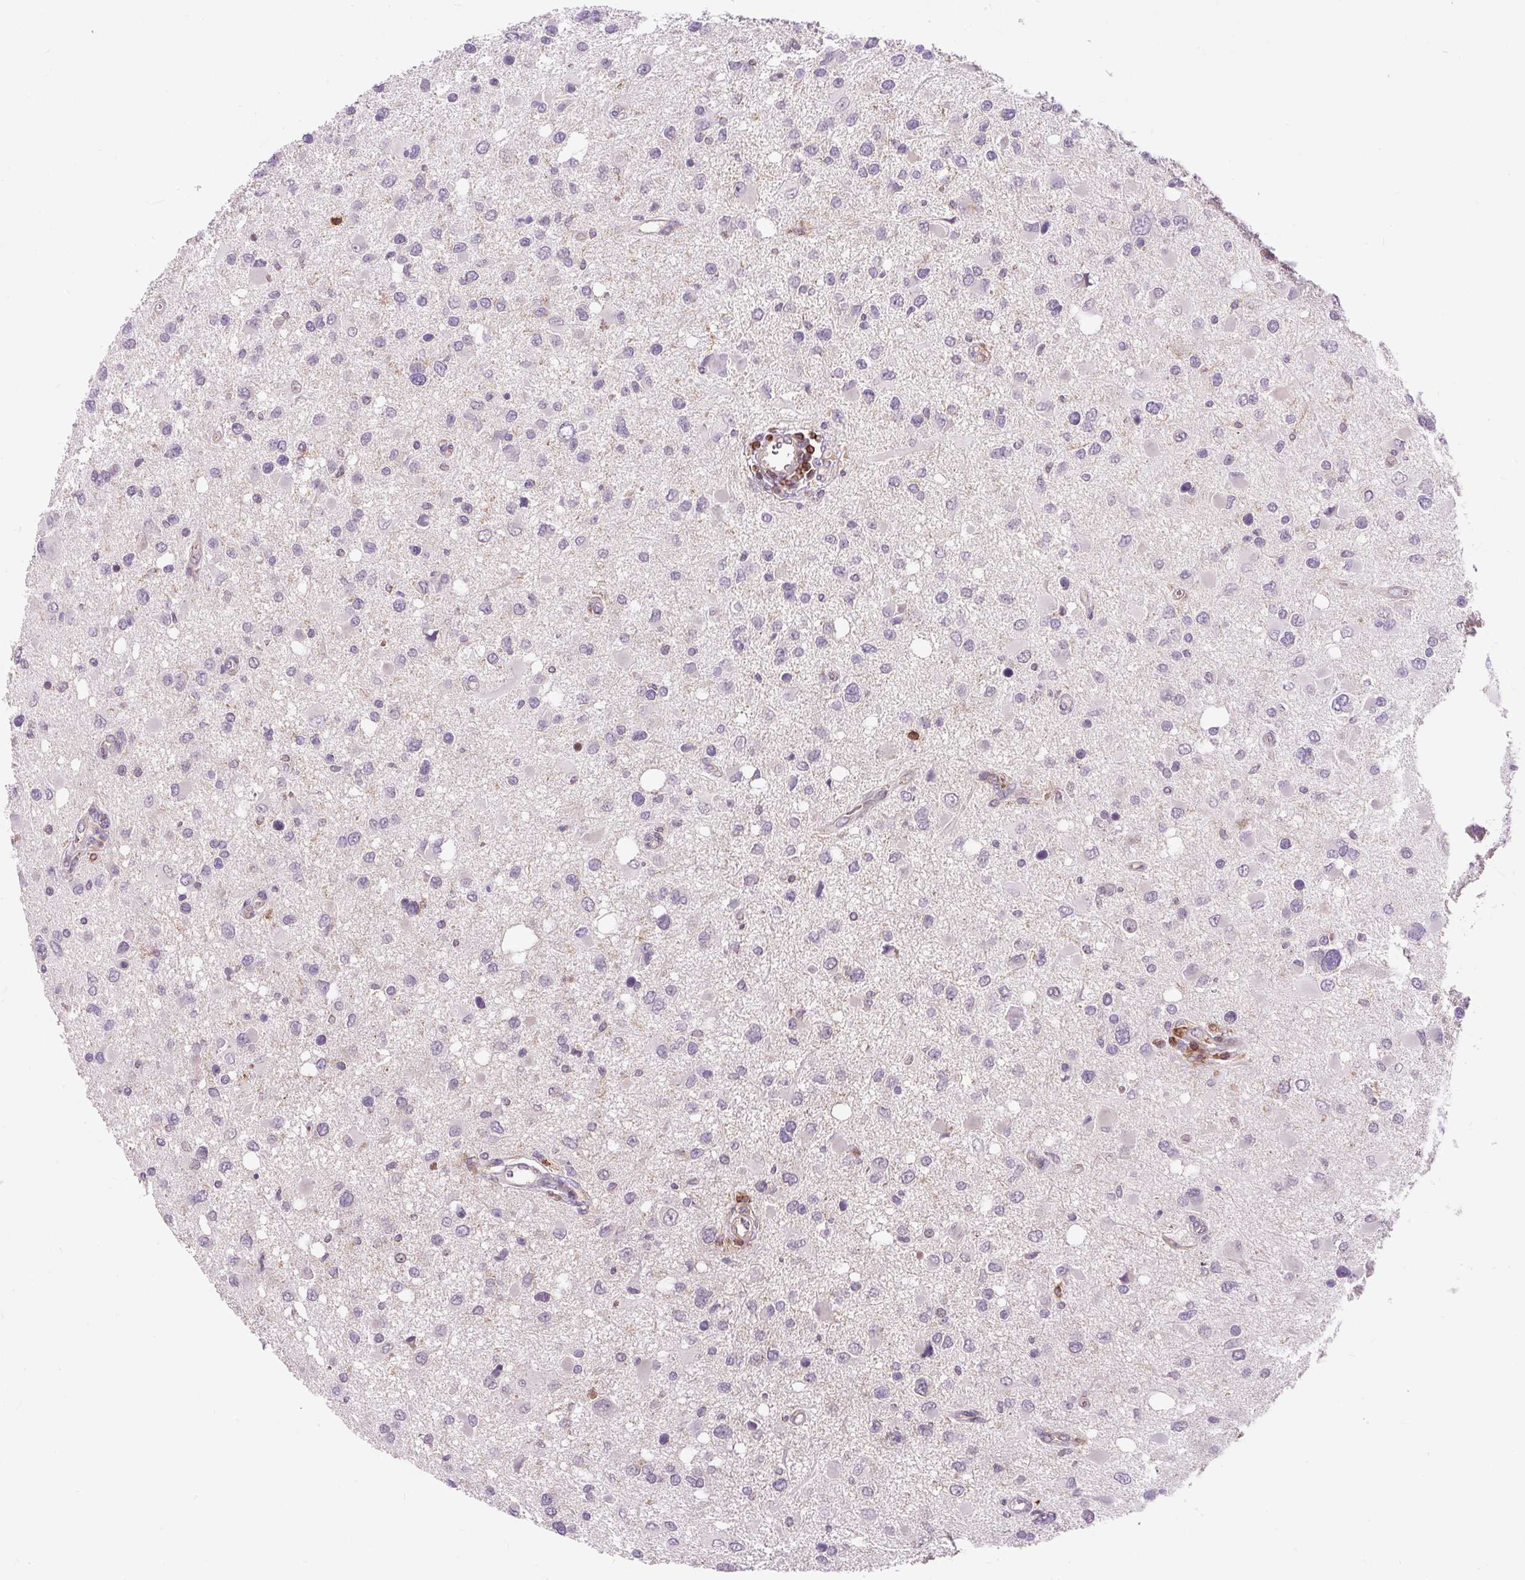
{"staining": {"intensity": "negative", "quantity": "none", "location": "none"}, "tissue": "glioma", "cell_type": "Tumor cells", "image_type": "cancer", "snomed": [{"axis": "morphology", "description": "Glioma, malignant, High grade"}, {"axis": "topography", "description": "Brain"}], "caption": "The immunohistochemistry (IHC) image has no significant staining in tumor cells of glioma tissue.", "gene": "CISD3", "patient": {"sex": "male", "age": 53}}